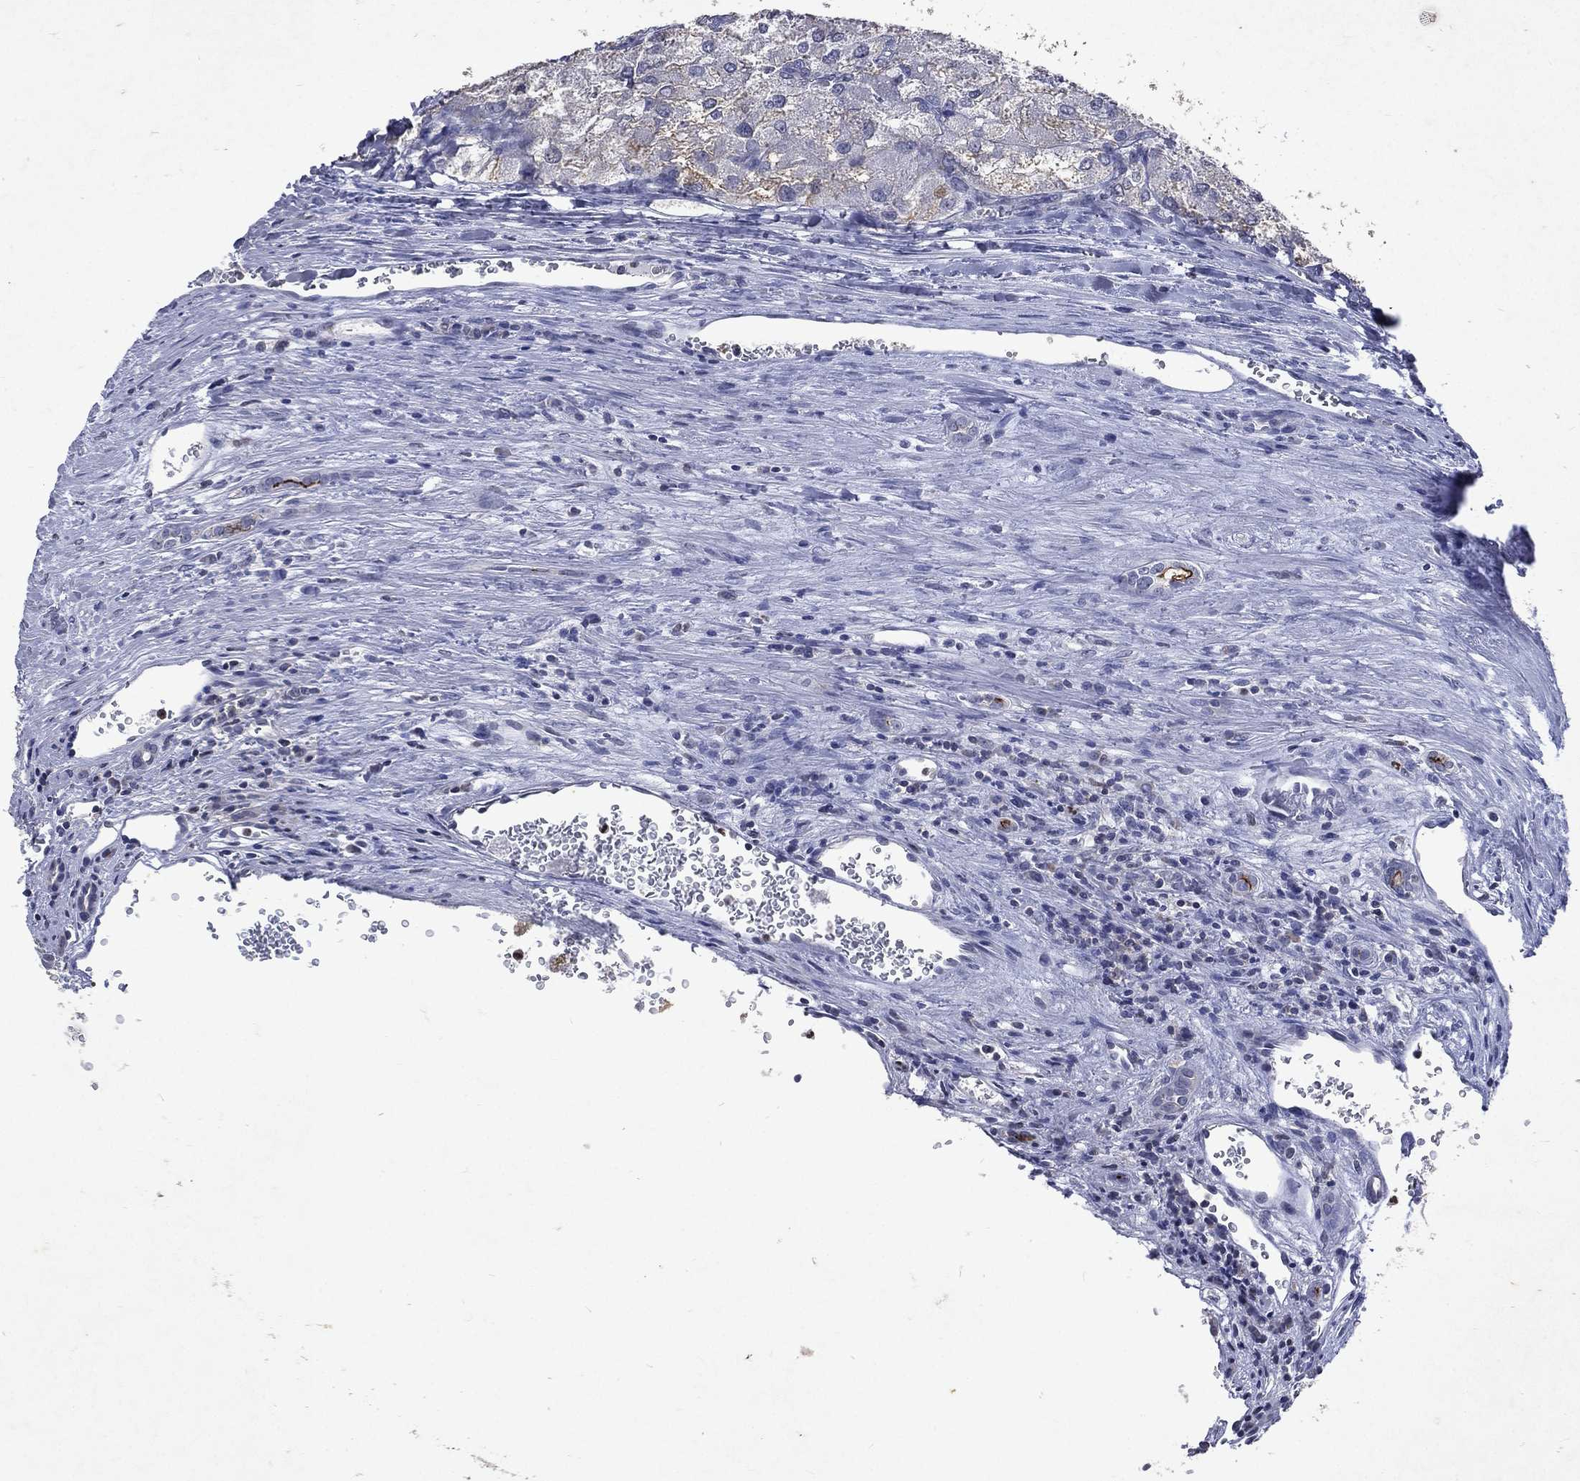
{"staining": {"intensity": "negative", "quantity": "none", "location": "none"}, "tissue": "renal cancer", "cell_type": "Tumor cells", "image_type": "cancer", "snomed": [{"axis": "morphology", "description": "Adenocarcinoma, NOS"}, {"axis": "topography", "description": "Kidney"}], "caption": "Human renal cancer (adenocarcinoma) stained for a protein using immunohistochemistry (IHC) displays no staining in tumor cells.", "gene": "SLC34A2", "patient": {"sex": "female", "age": 70}}